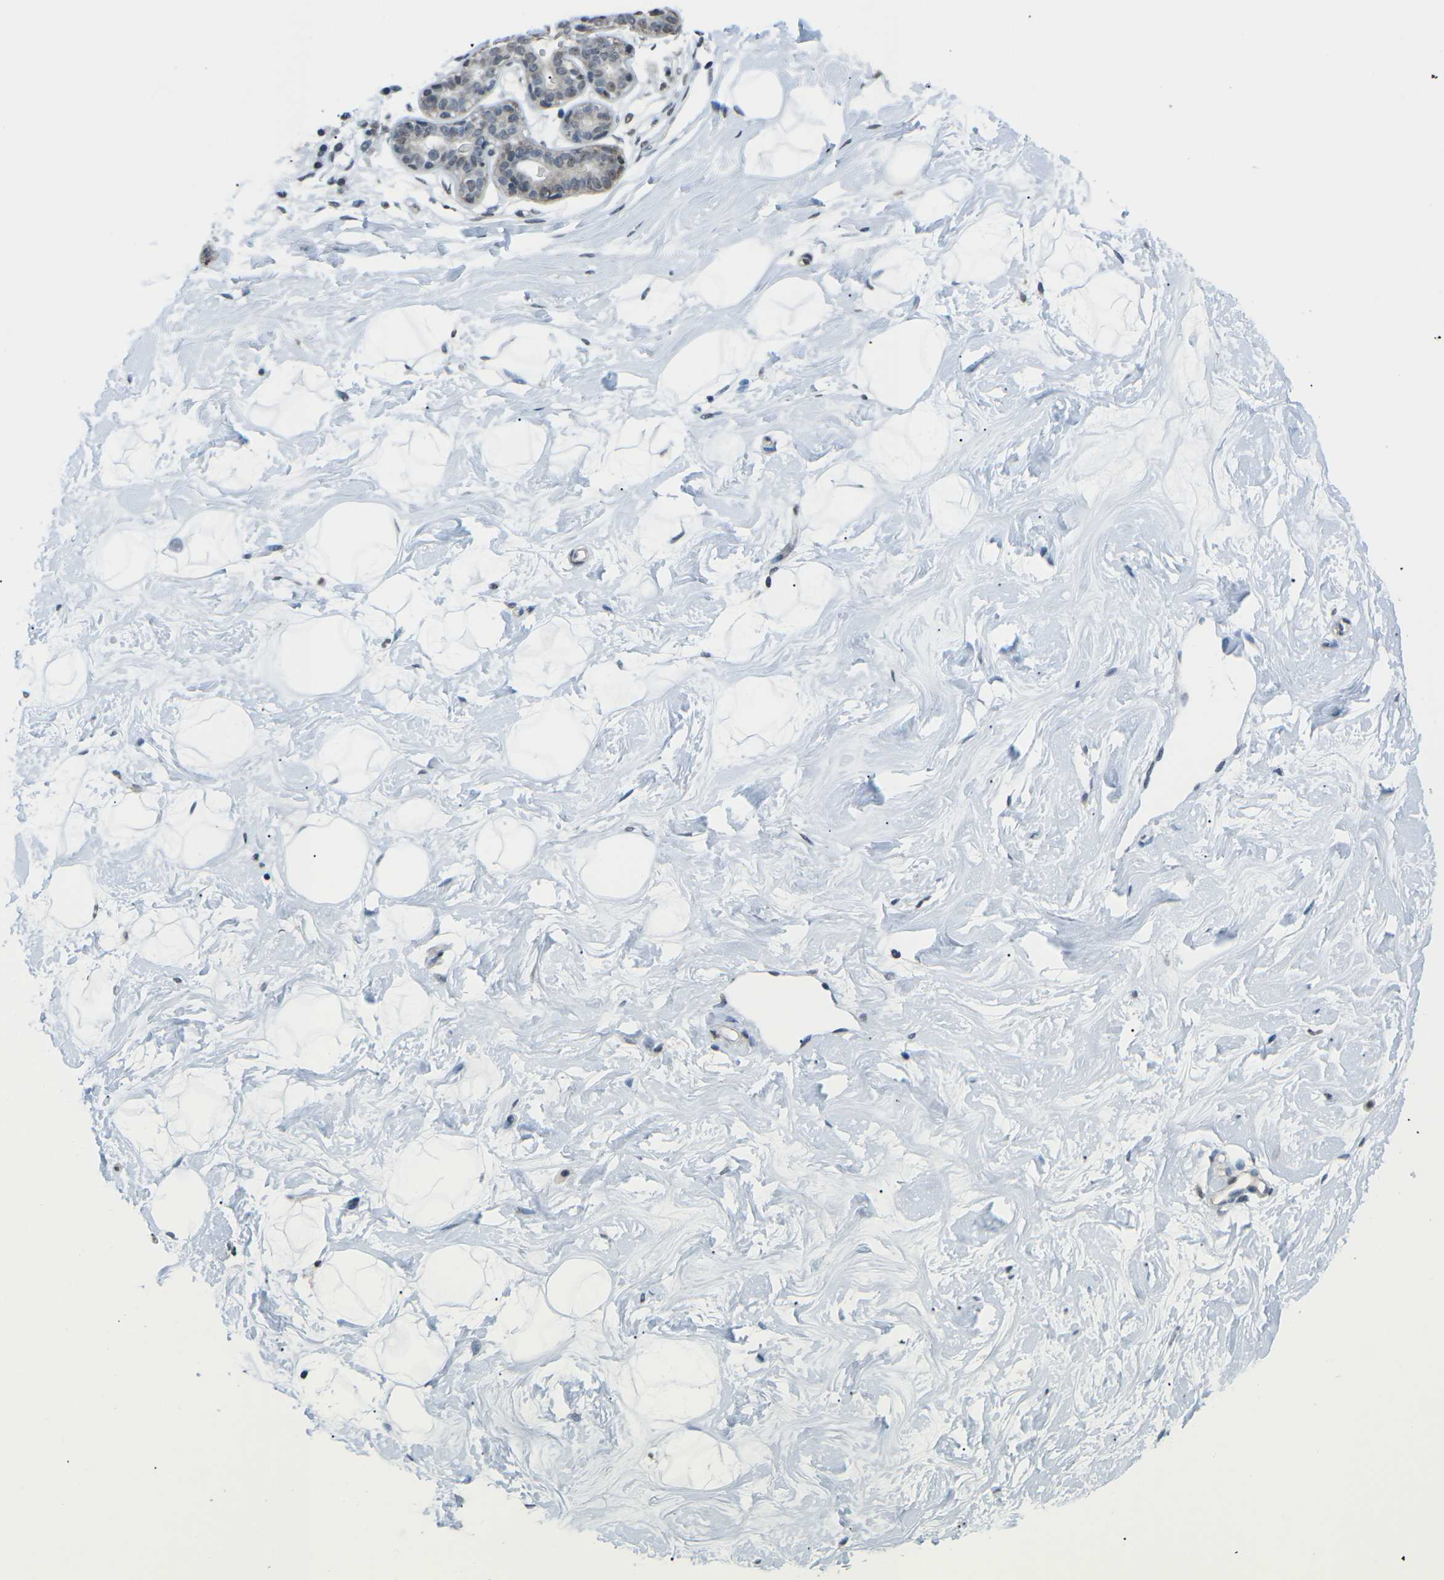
{"staining": {"intensity": "negative", "quantity": "none", "location": "none"}, "tissue": "breast", "cell_type": "Adipocytes", "image_type": "normal", "snomed": [{"axis": "morphology", "description": "Normal tissue, NOS"}, {"axis": "topography", "description": "Breast"}], "caption": "Protein analysis of benign breast exhibits no significant staining in adipocytes. (Brightfield microscopy of DAB (3,3'-diaminobenzidine) immunohistochemistry (IHC) at high magnification).", "gene": "TFR2", "patient": {"sex": "female", "age": 23}}